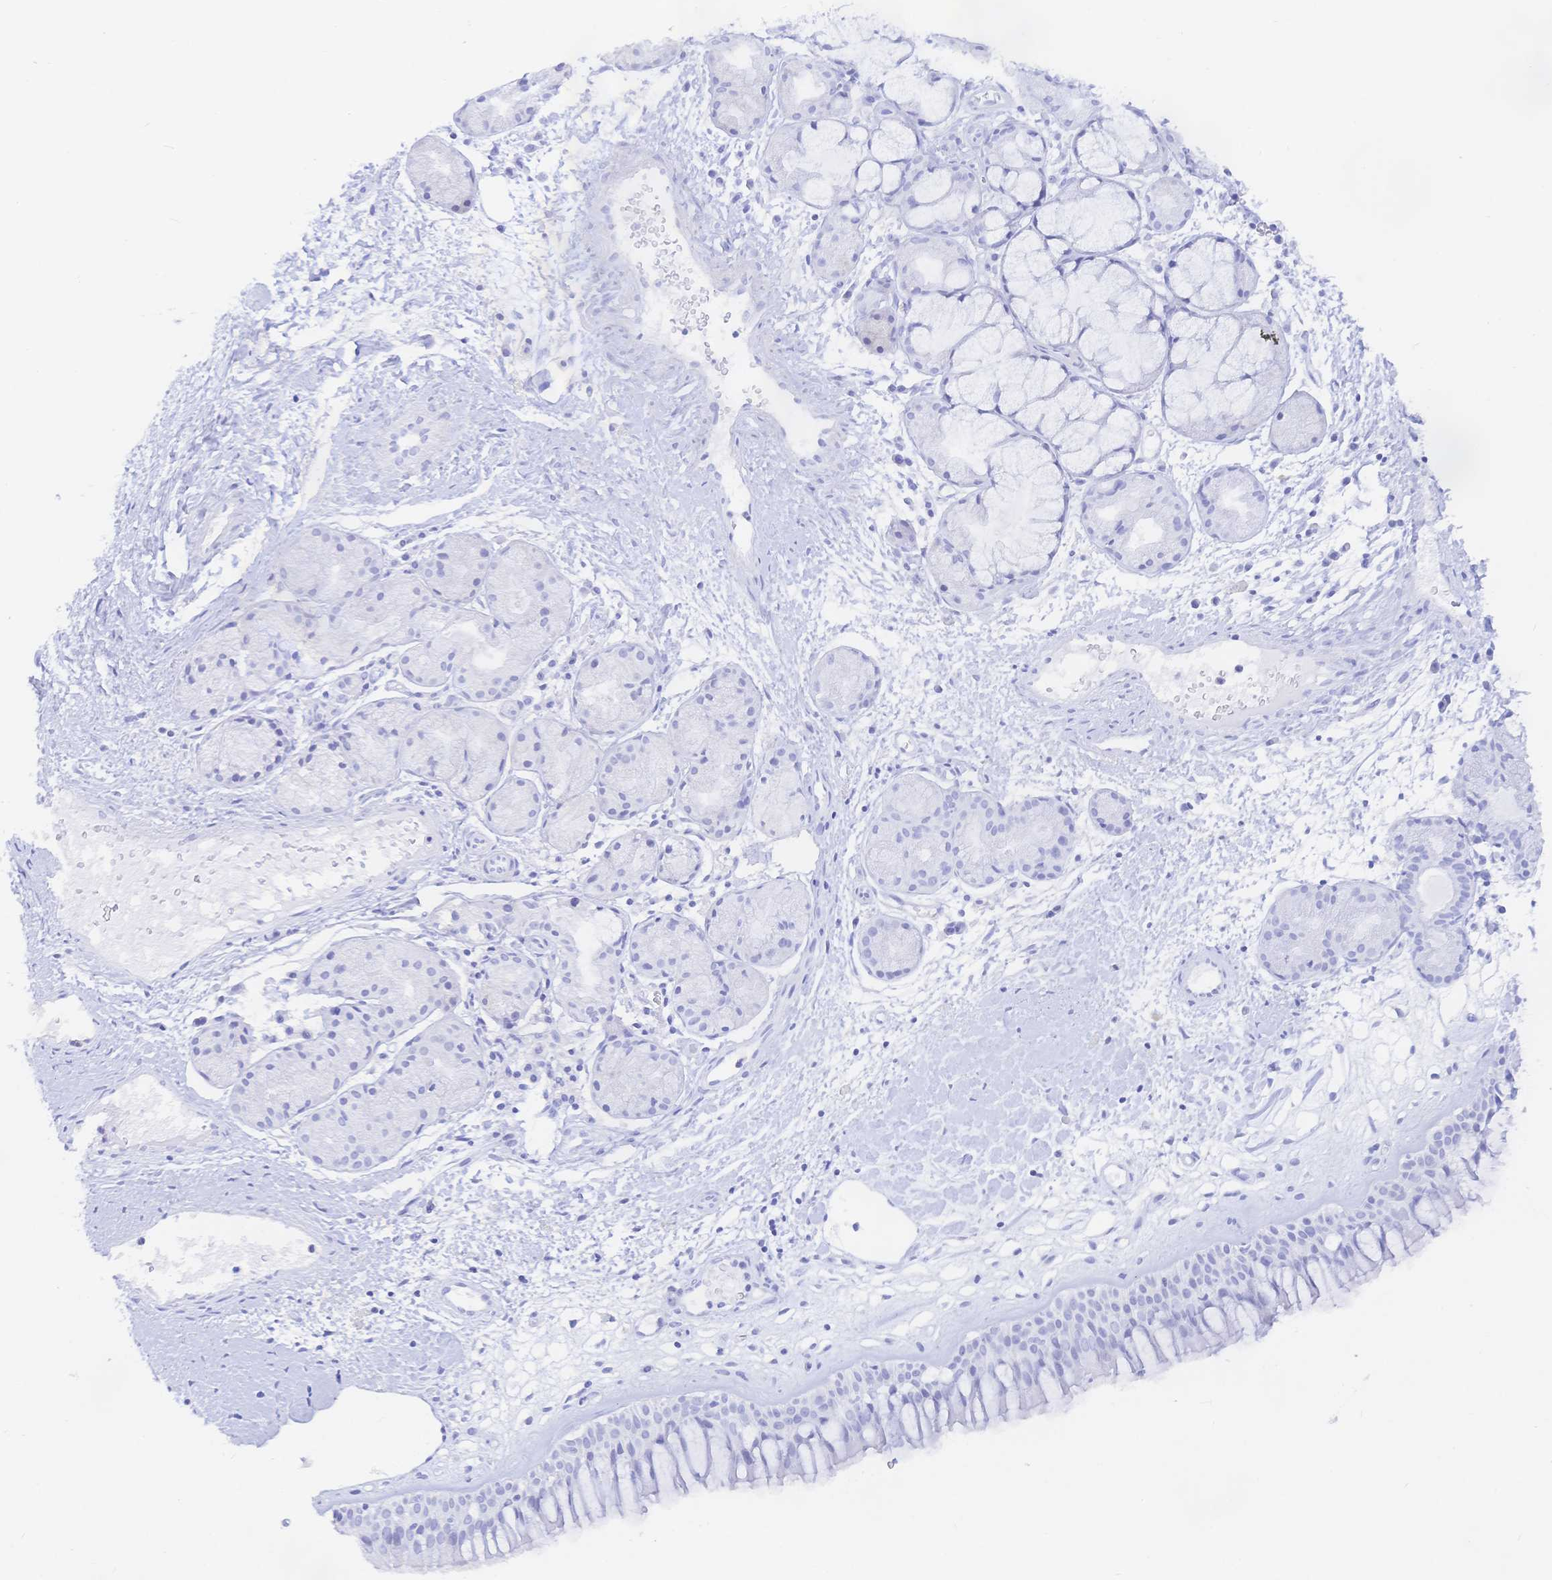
{"staining": {"intensity": "negative", "quantity": "none", "location": "none"}, "tissue": "nasopharynx", "cell_type": "Respiratory epithelial cells", "image_type": "normal", "snomed": [{"axis": "morphology", "description": "Normal tissue, NOS"}, {"axis": "topography", "description": "Nasopharynx"}], "caption": "There is no significant expression in respiratory epithelial cells of nasopharynx.", "gene": "KCNH6", "patient": {"sex": "male", "age": 65}}